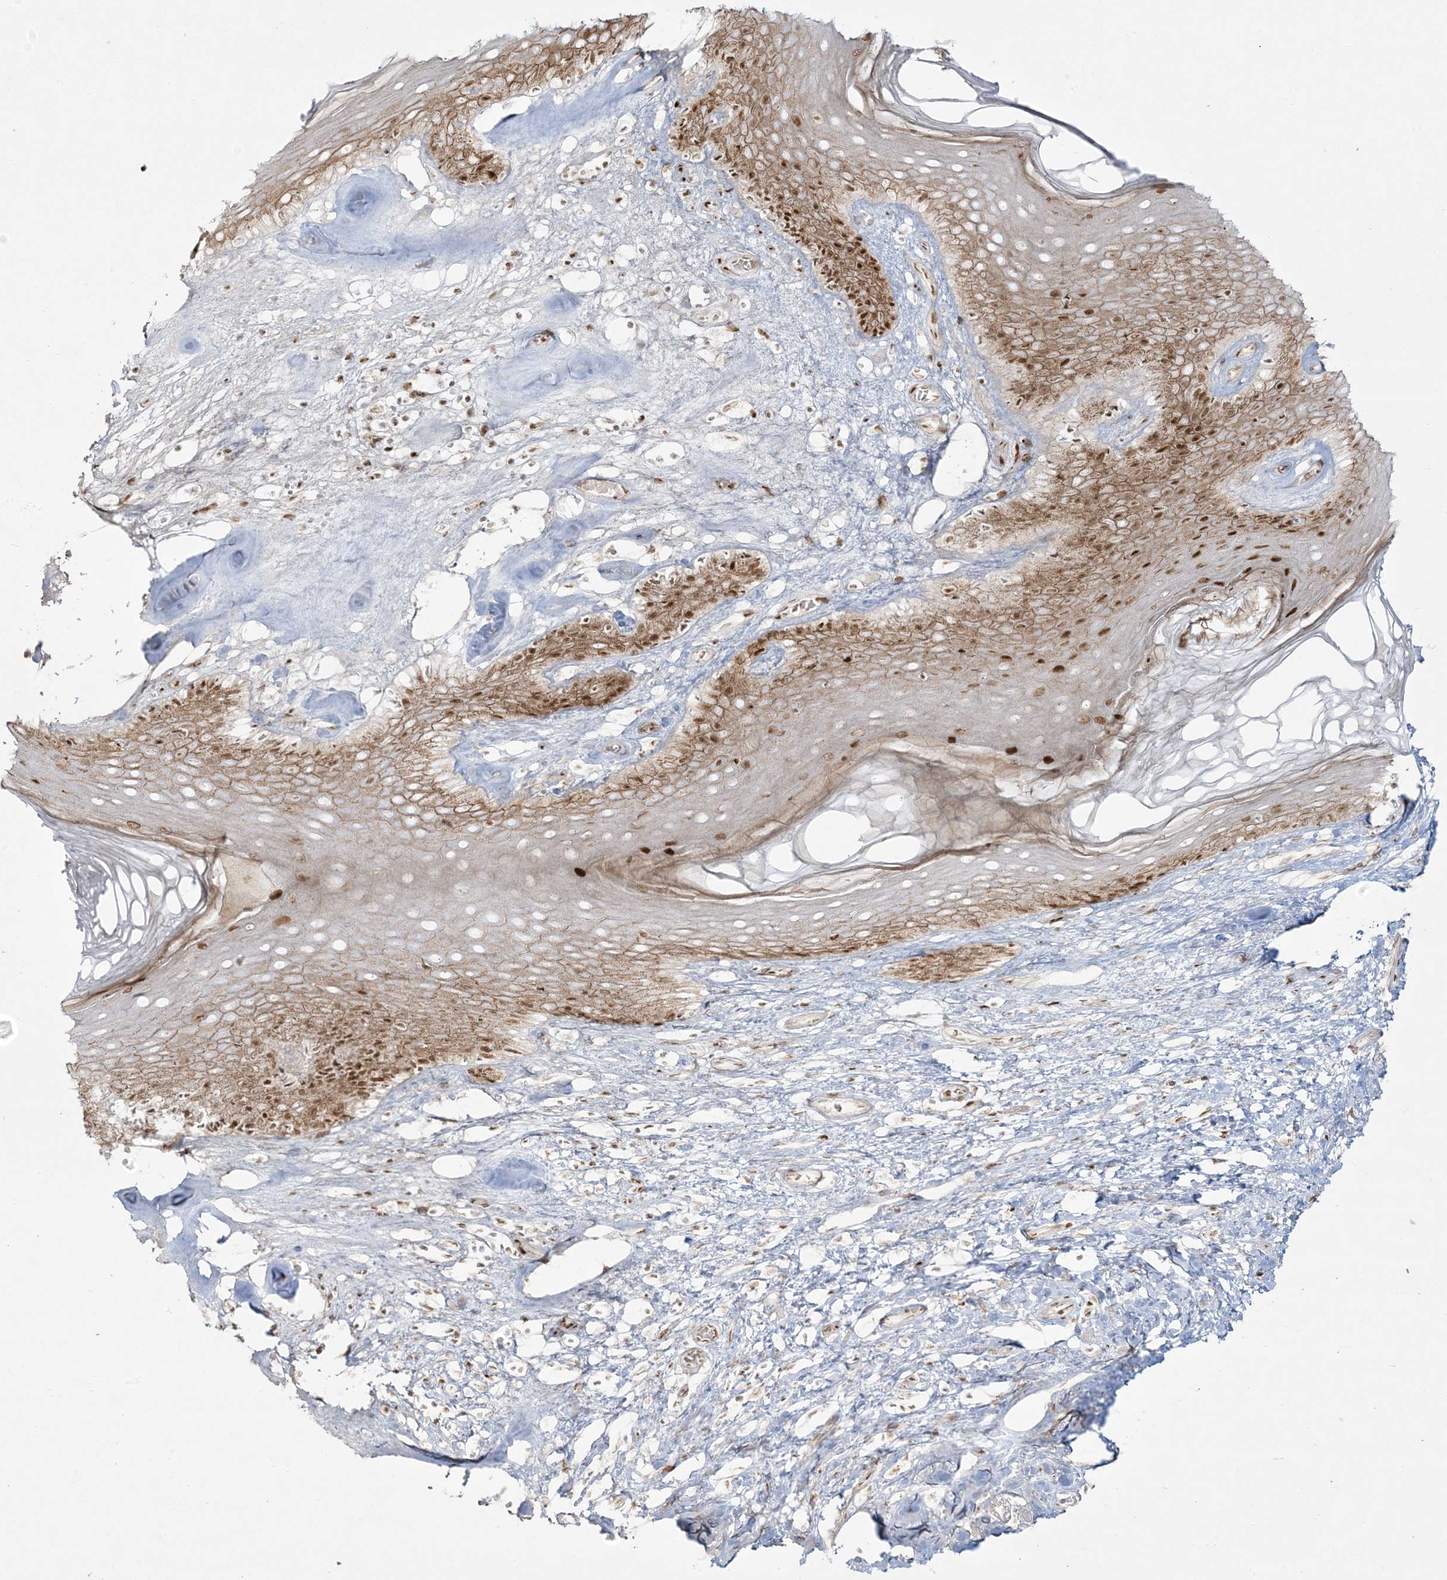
{"staining": {"intensity": "strong", "quantity": "25%-75%", "location": "cytoplasmic/membranous,nuclear"}, "tissue": "skin", "cell_type": "Epidermal cells", "image_type": "normal", "snomed": [{"axis": "morphology", "description": "Normal tissue, NOS"}, {"axis": "morphology", "description": "Inflammation, NOS"}, {"axis": "topography", "description": "Vulva"}], "caption": "Brown immunohistochemical staining in normal skin demonstrates strong cytoplasmic/membranous,nuclear expression in approximately 25%-75% of epidermal cells.", "gene": "RBM10", "patient": {"sex": "female", "age": 84}}